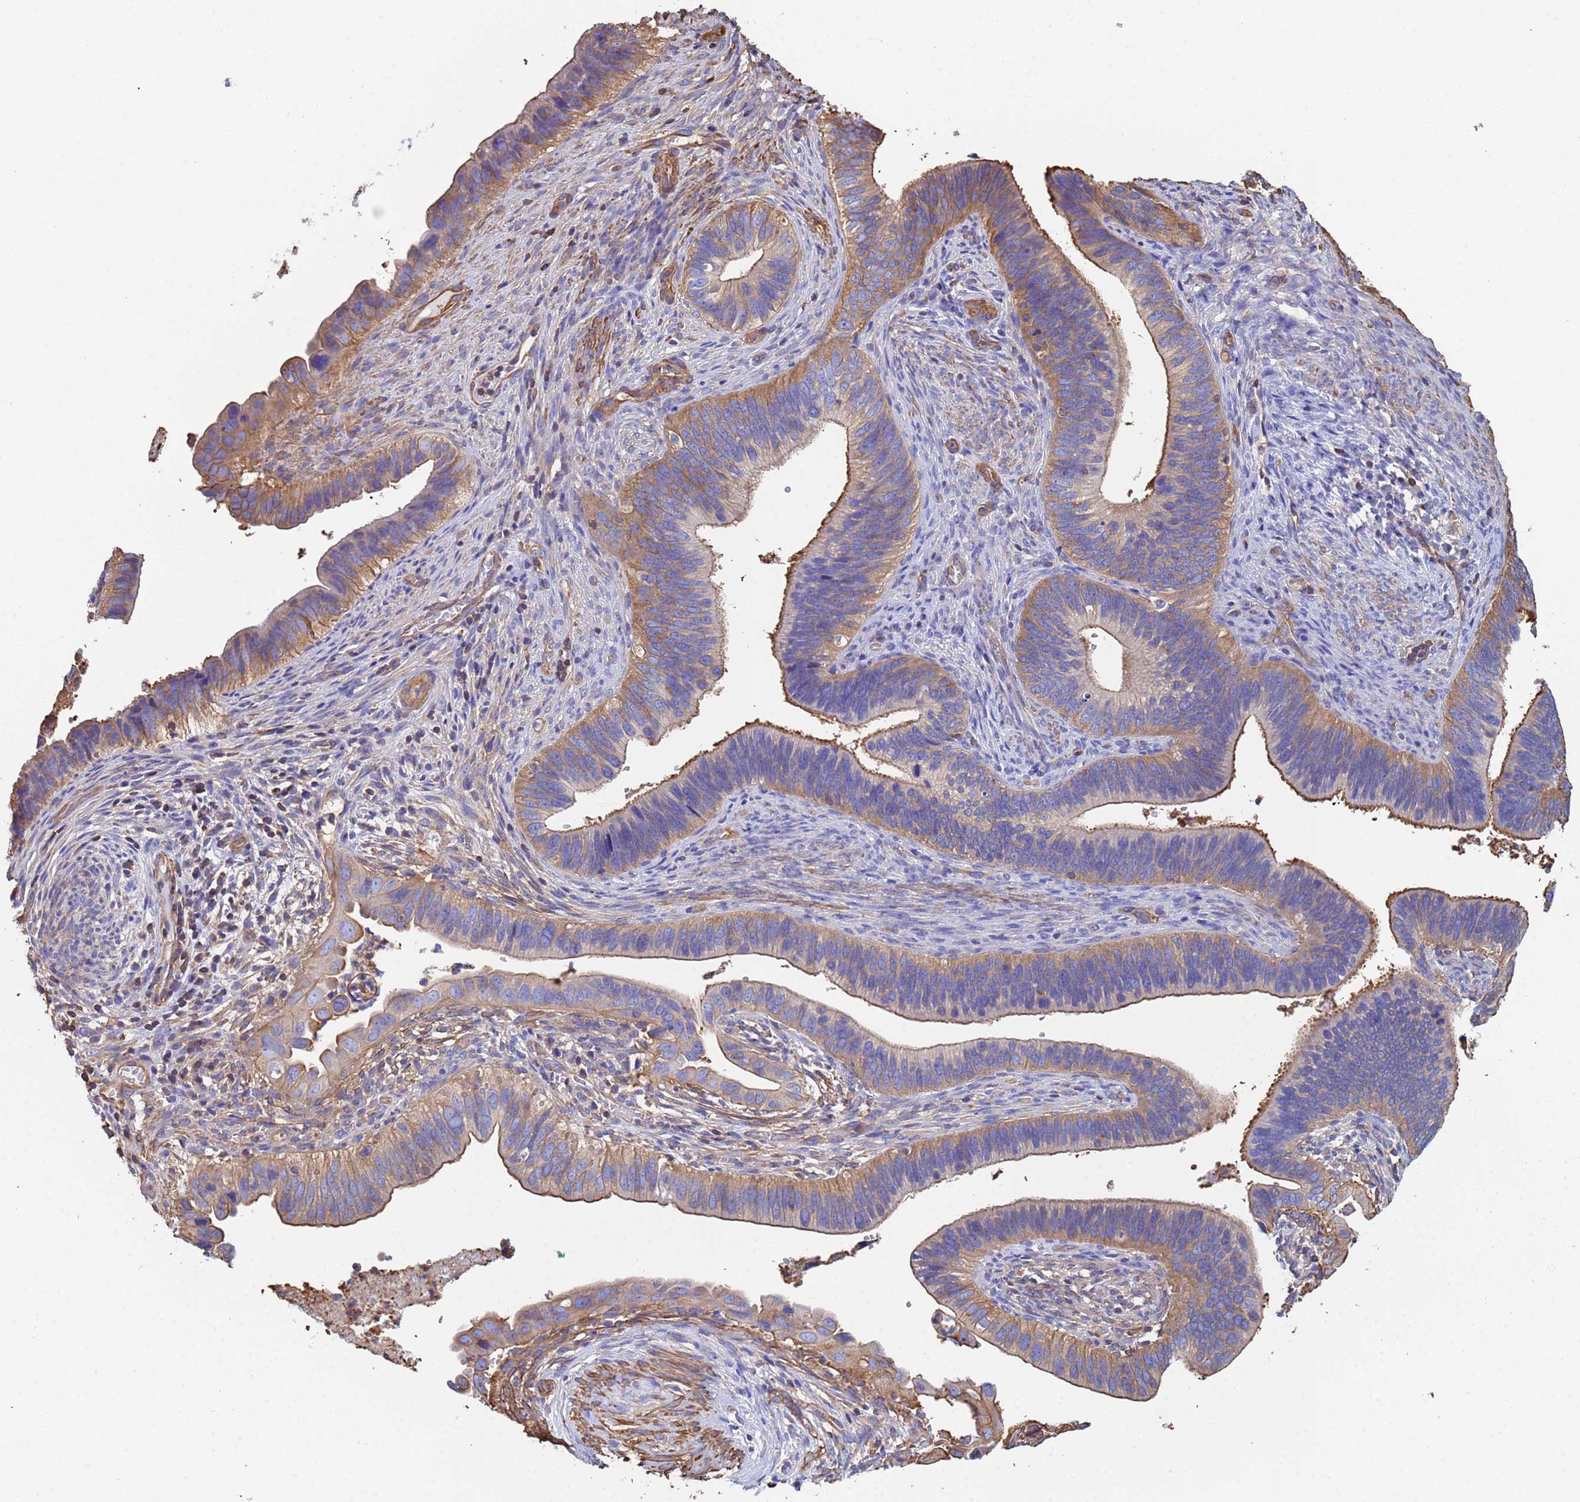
{"staining": {"intensity": "moderate", "quantity": "25%-75%", "location": "cytoplasmic/membranous"}, "tissue": "cervical cancer", "cell_type": "Tumor cells", "image_type": "cancer", "snomed": [{"axis": "morphology", "description": "Adenocarcinoma, NOS"}, {"axis": "topography", "description": "Cervix"}], "caption": "The micrograph demonstrates staining of cervical cancer, revealing moderate cytoplasmic/membranous protein positivity (brown color) within tumor cells.", "gene": "MYL12A", "patient": {"sex": "female", "age": 42}}